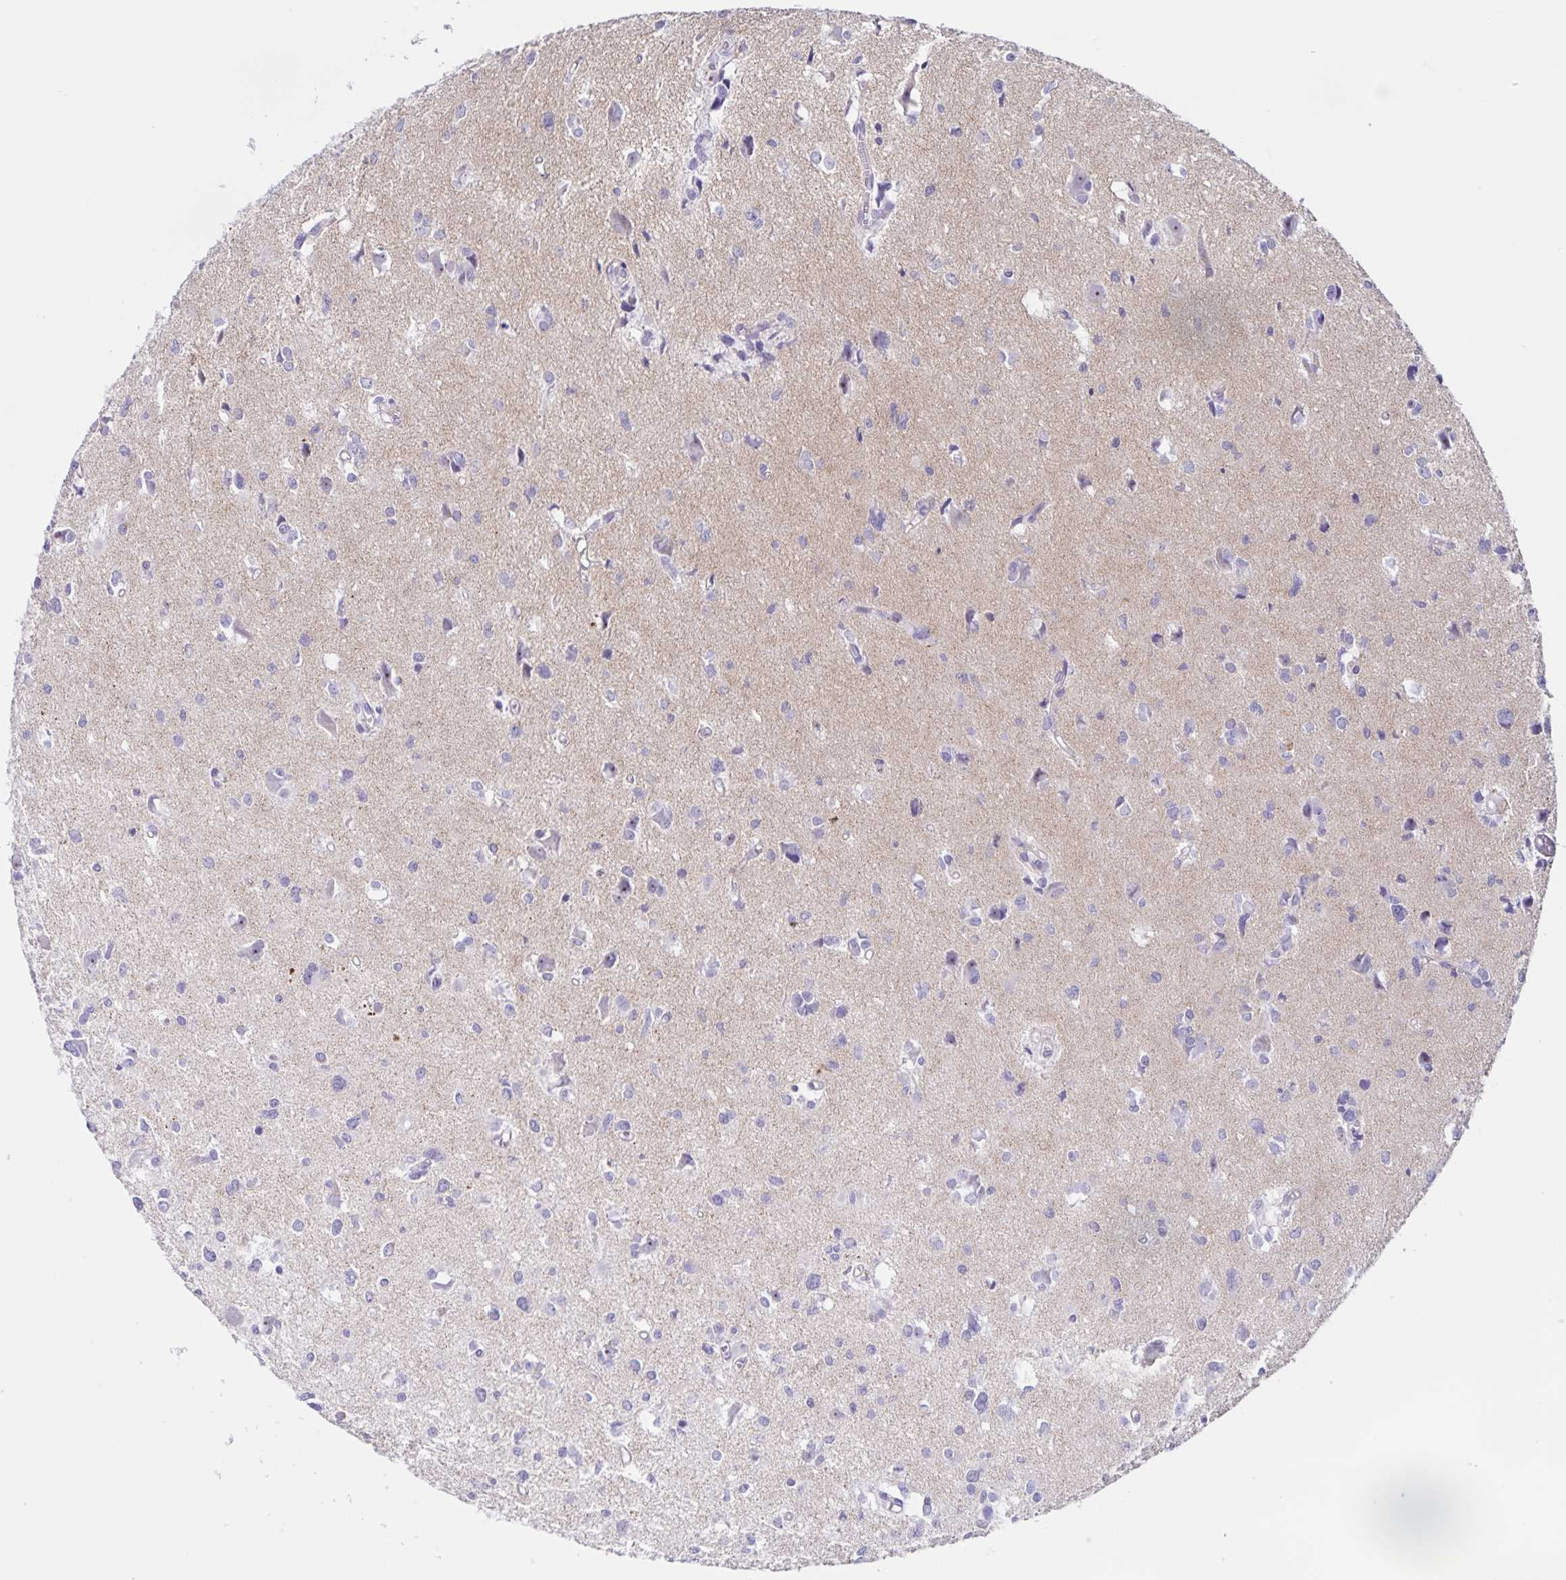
{"staining": {"intensity": "negative", "quantity": "none", "location": "none"}, "tissue": "glioma", "cell_type": "Tumor cells", "image_type": "cancer", "snomed": [{"axis": "morphology", "description": "Glioma, malignant, High grade"}, {"axis": "topography", "description": "Brain"}], "caption": "This micrograph is of malignant high-grade glioma stained with IHC to label a protein in brown with the nuclei are counter-stained blue. There is no expression in tumor cells.", "gene": "FAM170A", "patient": {"sex": "male", "age": 23}}